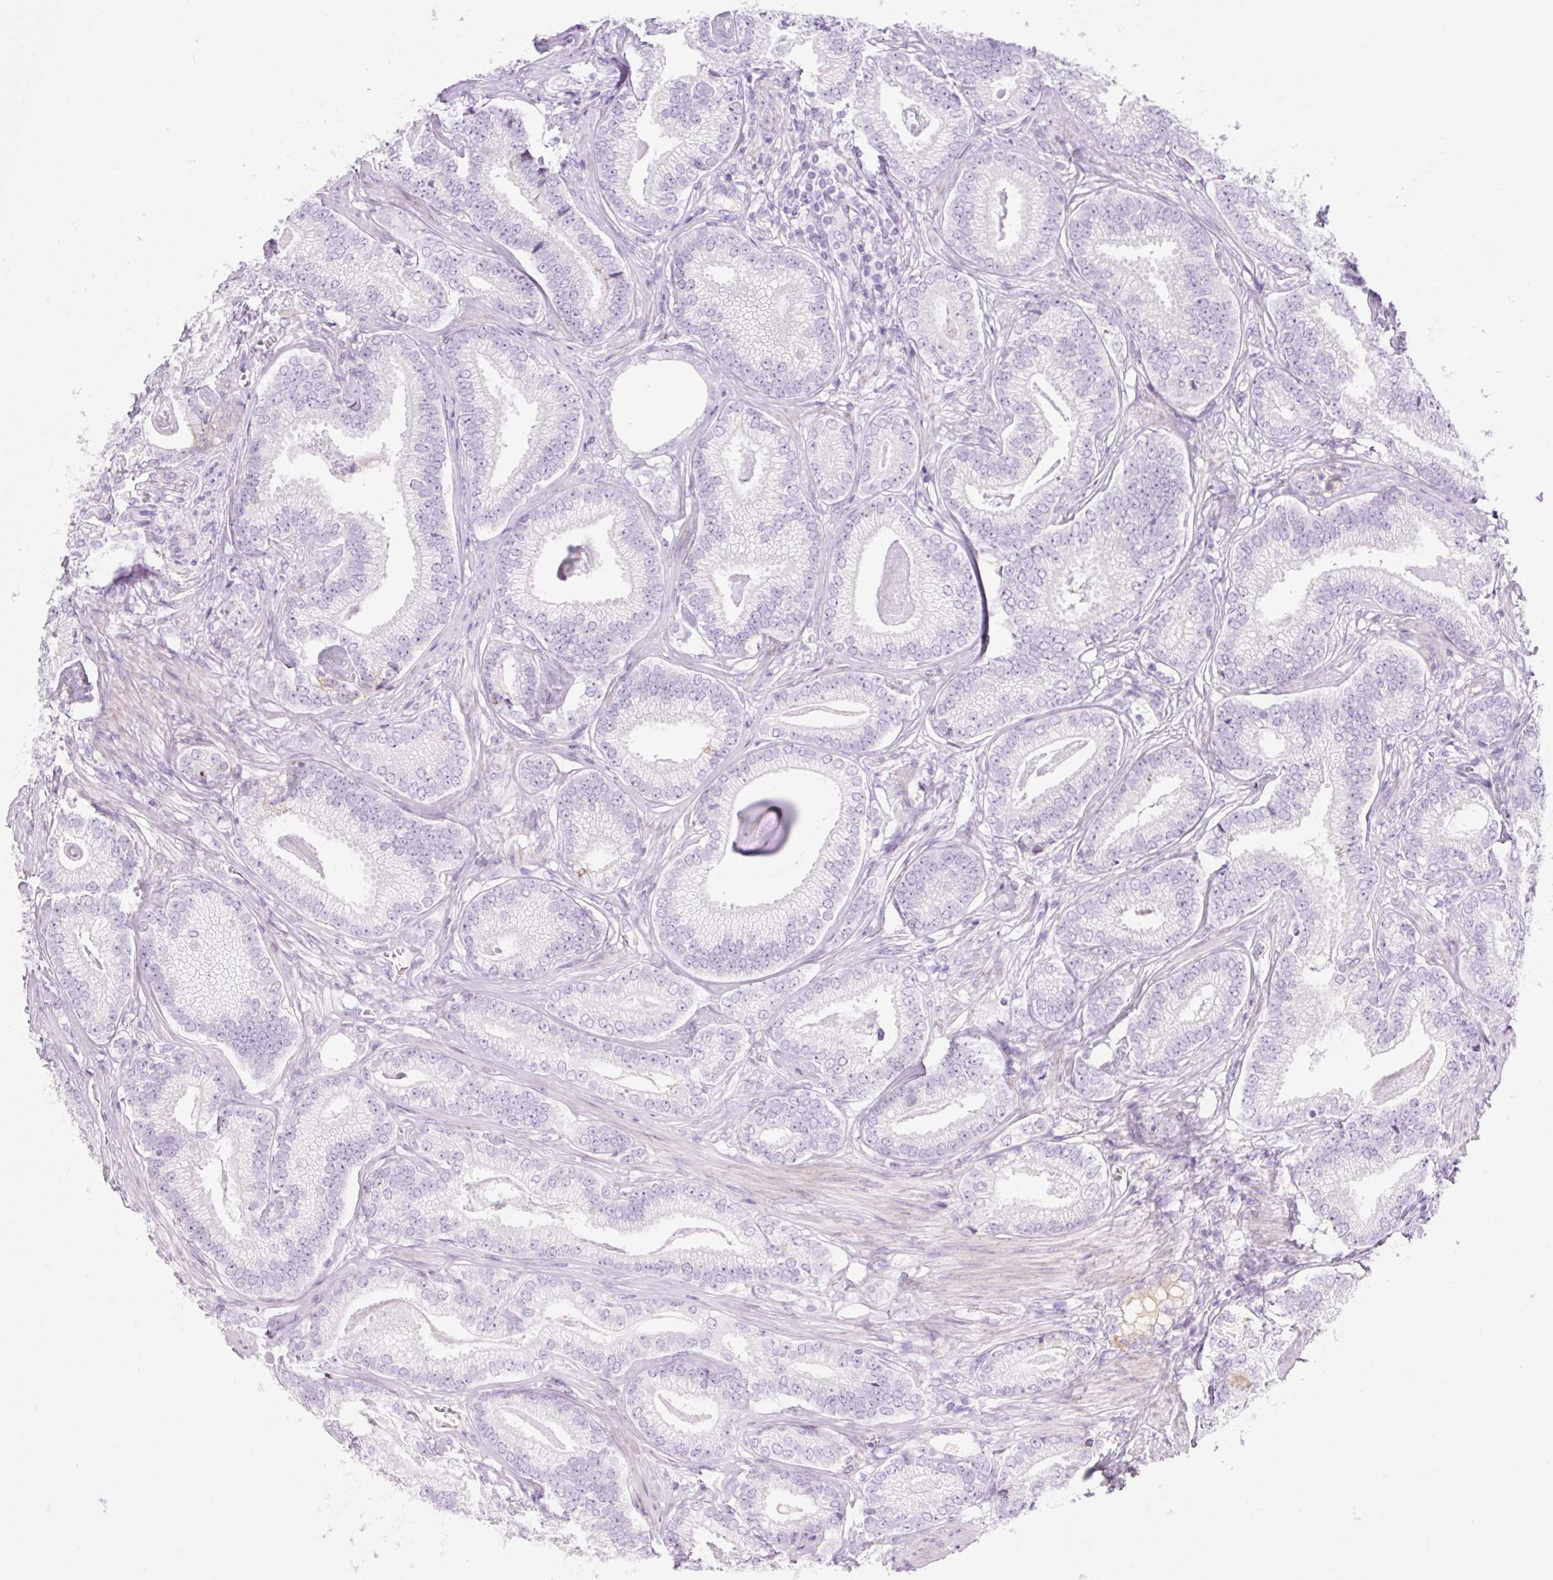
{"staining": {"intensity": "negative", "quantity": "none", "location": "none"}, "tissue": "prostate cancer", "cell_type": "Tumor cells", "image_type": "cancer", "snomed": [{"axis": "morphology", "description": "Adenocarcinoma, Low grade"}, {"axis": "topography", "description": "Prostate"}], "caption": "This histopathology image is of prostate low-grade adenocarcinoma stained with immunohistochemistry (IHC) to label a protein in brown with the nuclei are counter-stained blue. There is no expression in tumor cells. (Brightfield microscopy of DAB (3,3'-diaminobenzidine) immunohistochemistry (IHC) at high magnification).", "gene": "ZNF121", "patient": {"sex": "male", "age": 63}}